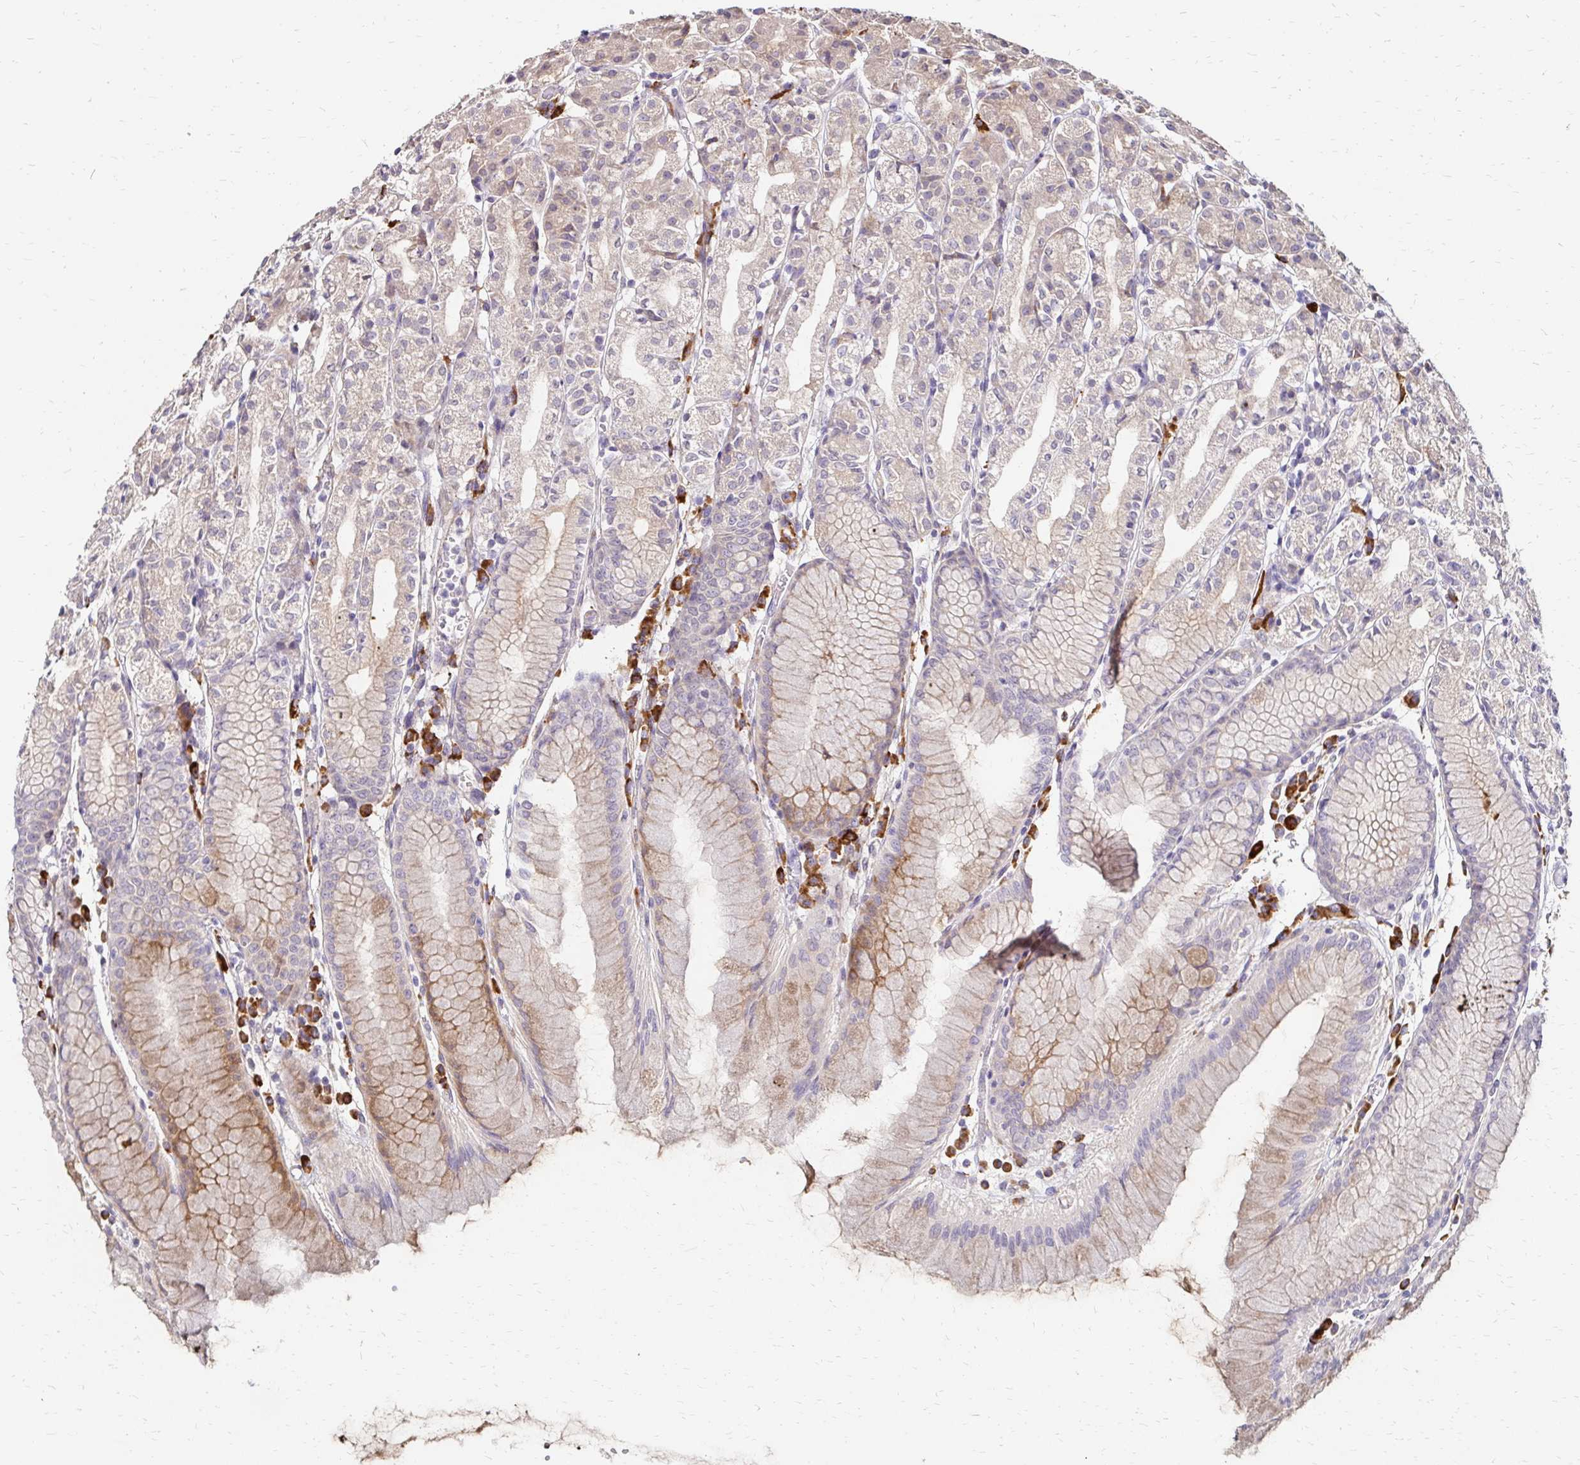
{"staining": {"intensity": "weak", "quantity": "25%-75%", "location": "cytoplasmic/membranous"}, "tissue": "stomach", "cell_type": "Glandular cells", "image_type": "normal", "snomed": [{"axis": "morphology", "description": "Normal tissue, NOS"}, {"axis": "topography", "description": "Stomach"}], "caption": "High-magnification brightfield microscopy of unremarkable stomach stained with DAB (3,3'-diaminobenzidine) (brown) and counterstained with hematoxylin (blue). glandular cells exhibit weak cytoplasmic/membranous staining is identified in approximately25%-75% of cells.", "gene": "PRIMA1", "patient": {"sex": "female", "age": 57}}